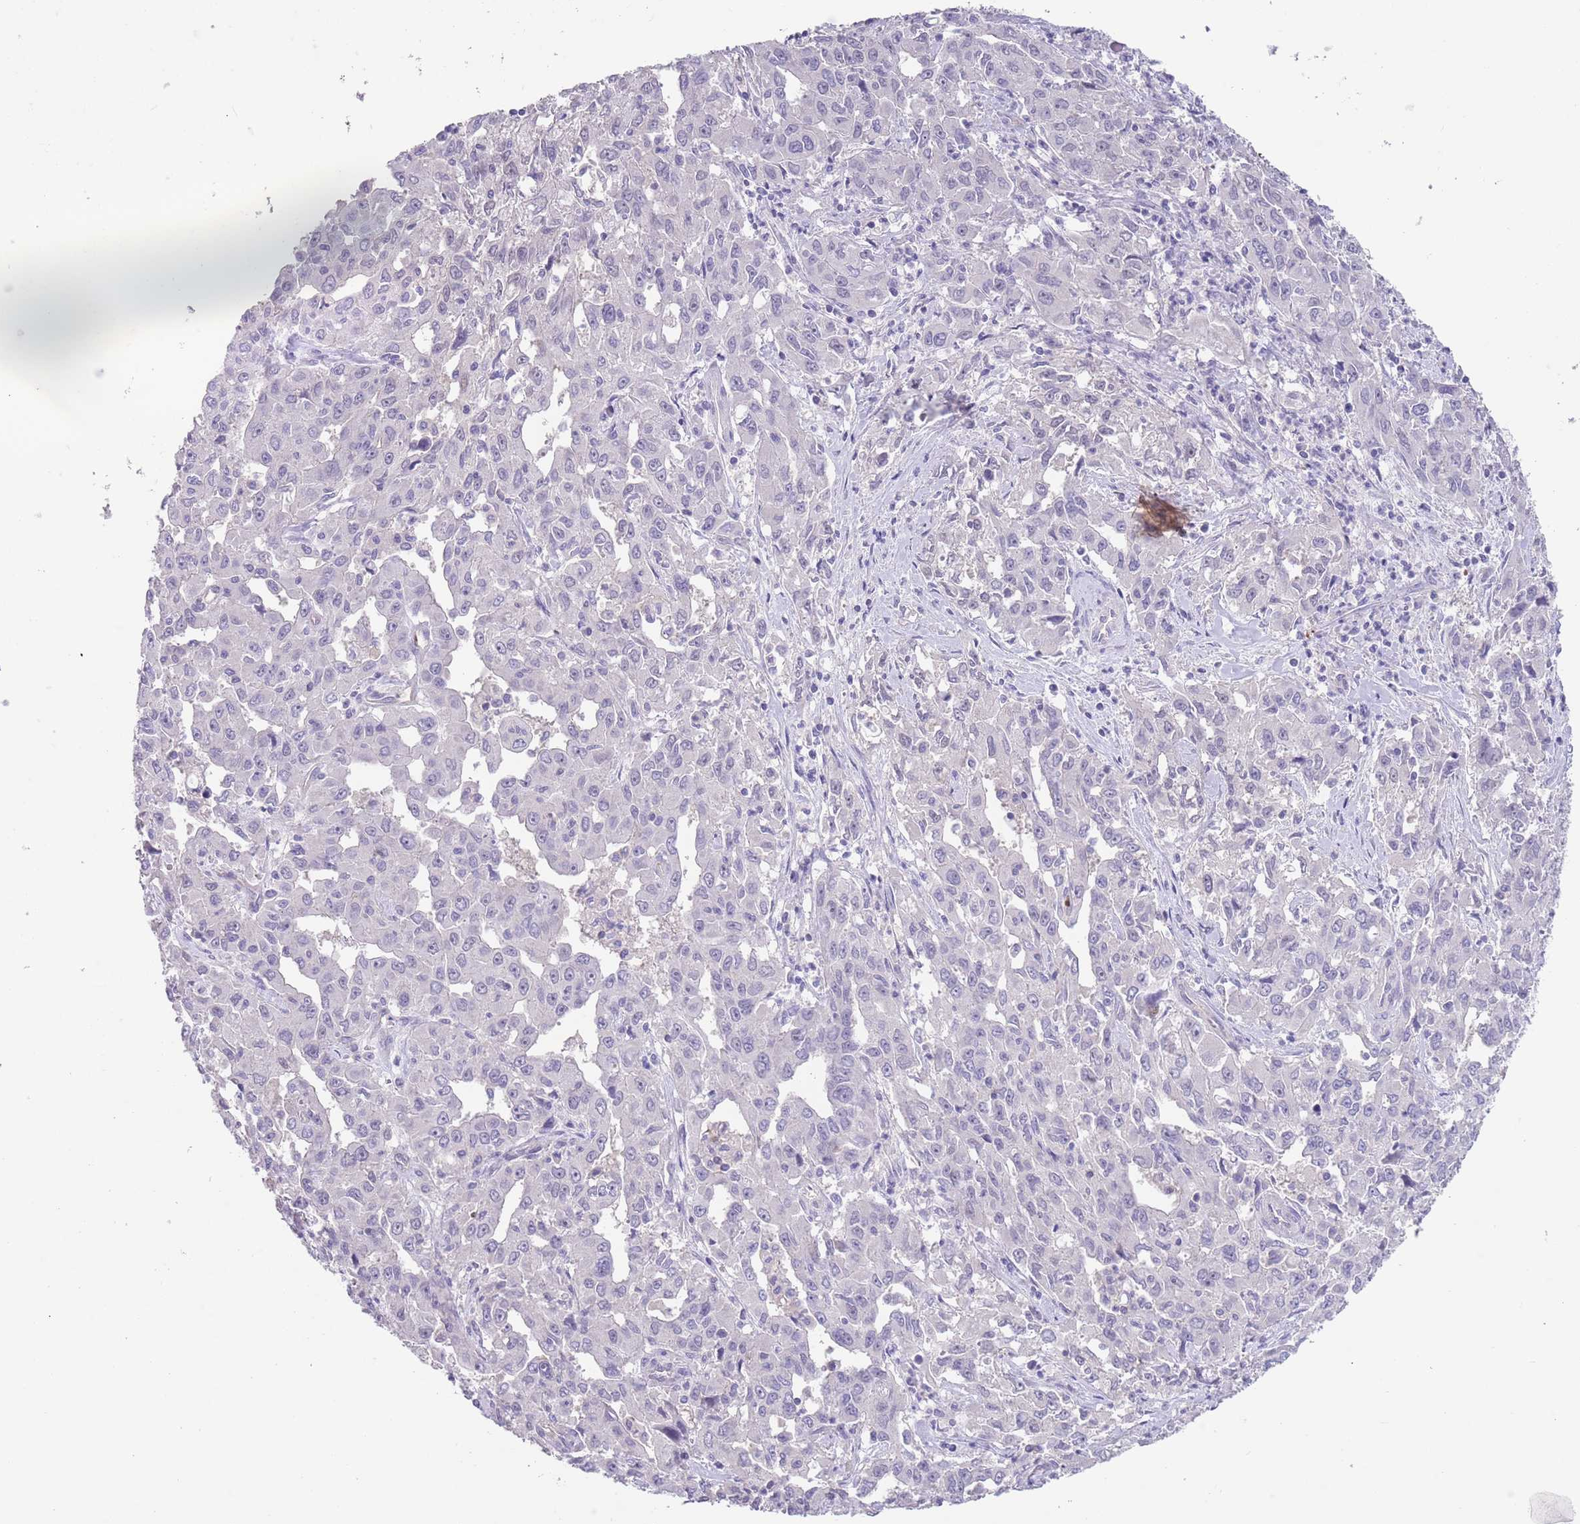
{"staining": {"intensity": "negative", "quantity": "none", "location": "none"}, "tissue": "liver cancer", "cell_type": "Tumor cells", "image_type": "cancer", "snomed": [{"axis": "morphology", "description": "Carcinoma, Hepatocellular, NOS"}, {"axis": "topography", "description": "Liver"}], "caption": "A histopathology image of human liver cancer is negative for staining in tumor cells.", "gene": "ZNF14", "patient": {"sex": "male", "age": 63}}